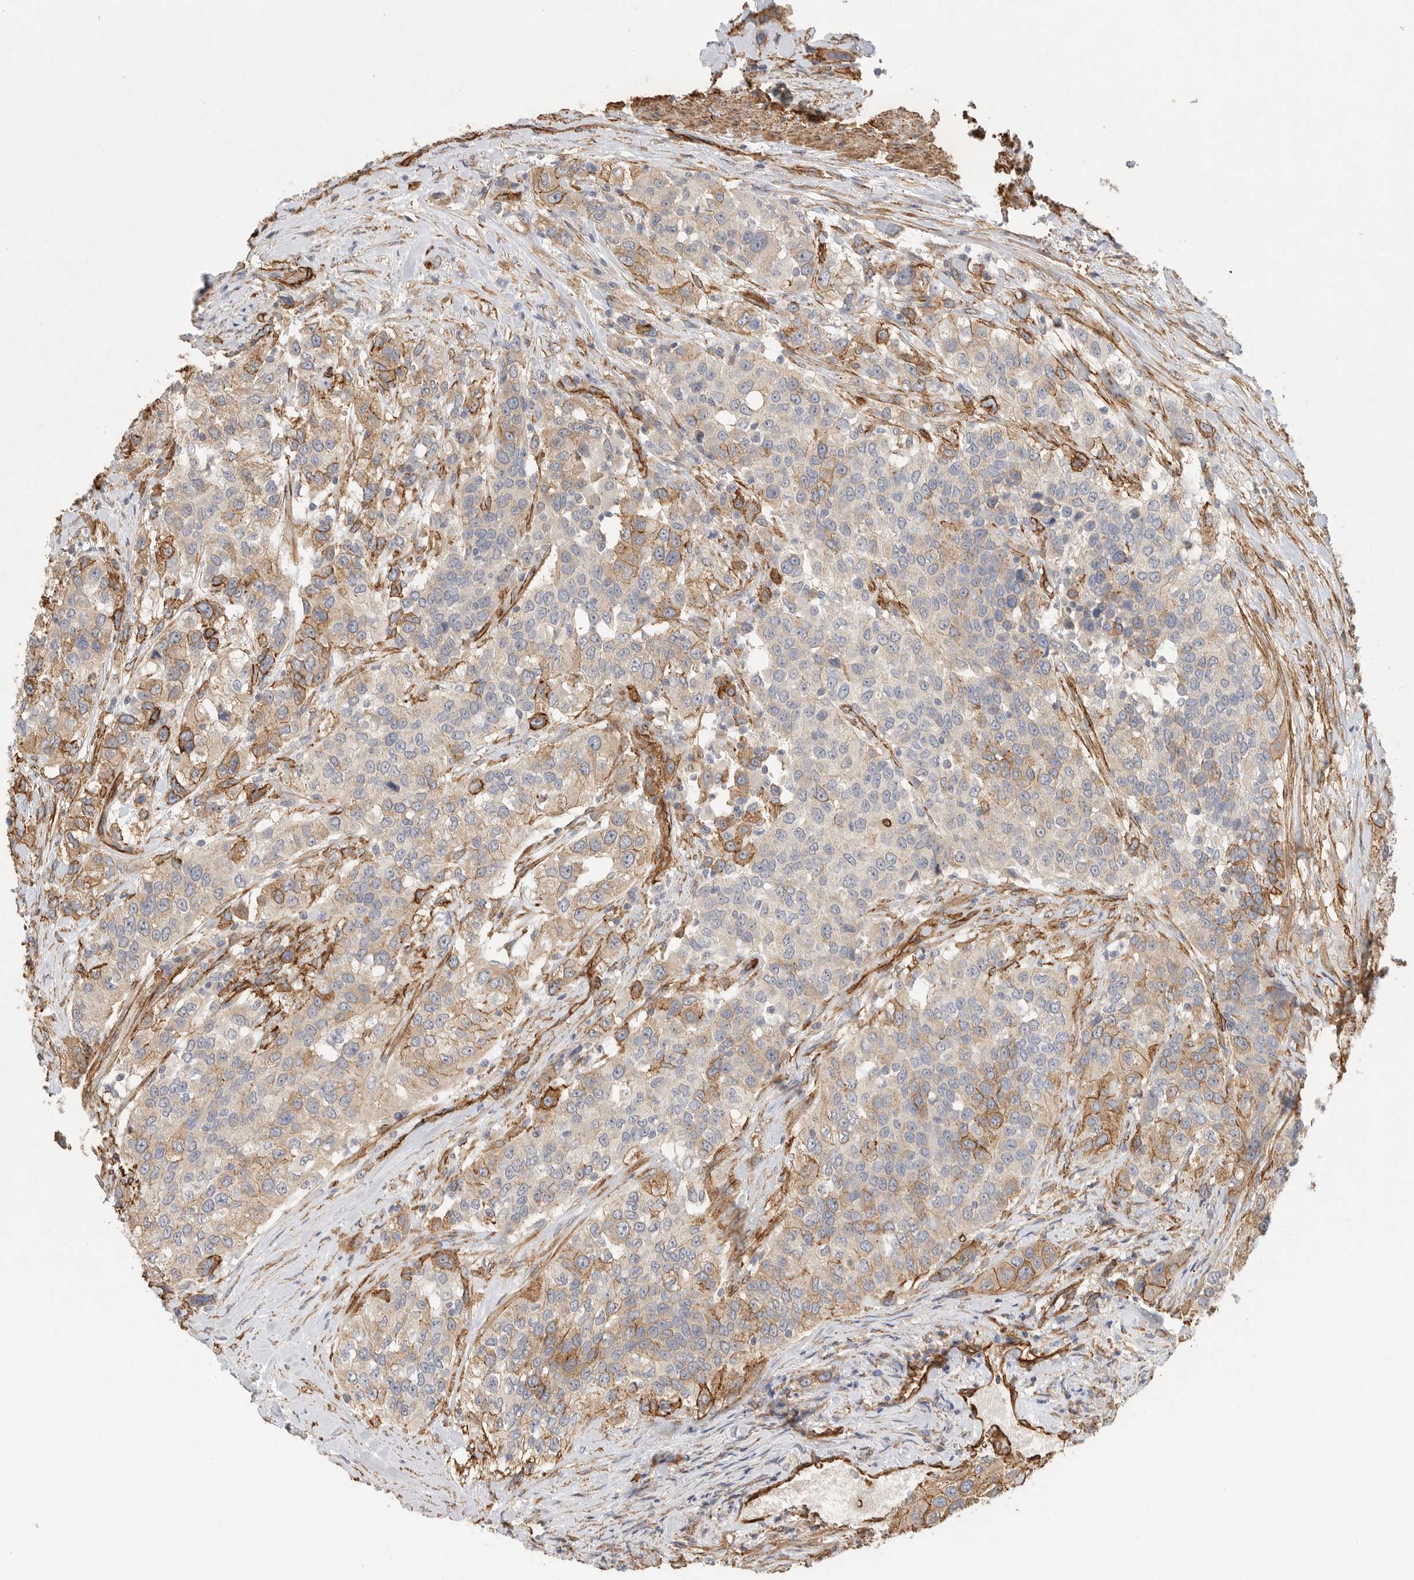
{"staining": {"intensity": "weak", "quantity": "25%-75%", "location": "cytoplasmic/membranous"}, "tissue": "urothelial cancer", "cell_type": "Tumor cells", "image_type": "cancer", "snomed": [{"axis": "morphology", "description": "Urothelial carcinoma, High grade"}, {"axis": "topography", "description": "Urinary bladder"}], "caption": "This micrograph shows IHC staining of human urothelial cancer, with low weak cytoplasmic/membranous expression in approximately 25%-75% of tumor cells.", "gene": "JMJD4", "patient": {"sex": "female", "age": 80}}